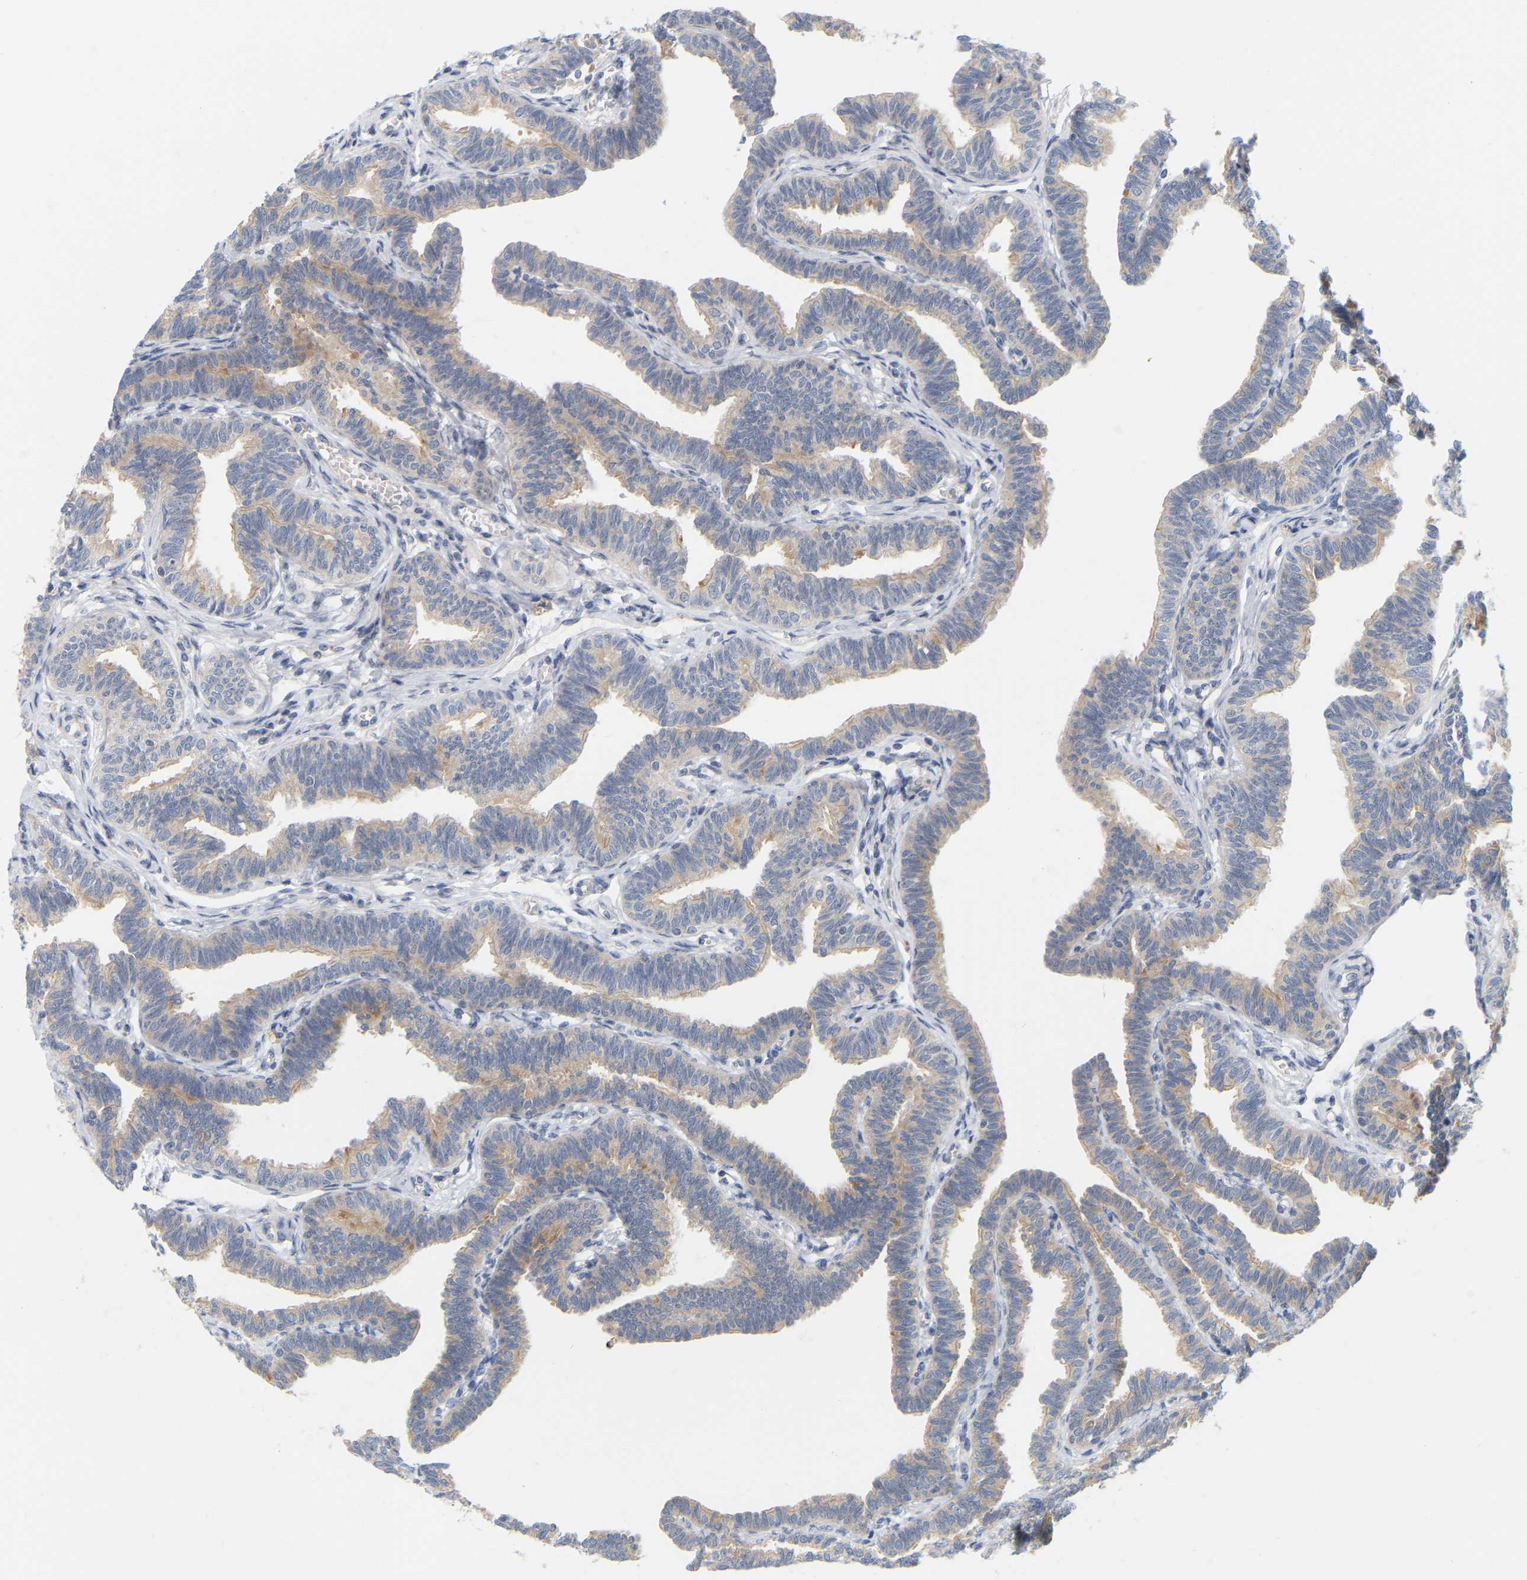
{"staining": {"intensity": "weak", "quantity": ">75%", "location": "cytoplasmic/membranous"}, "tissue": "fallopian tube", "cell_type": "Glandular cells", "image_type": "normal", "snomed": [{"axis": "morphology", "description": "Normal tissue, NOS"}, {"axis": "topography", "description": "Fallopian tube"}, {"axis": "topography", "description": "Ovary"}], "caption": "Immunohistochemical staining of benign human fallopian tube displays >75% levels of weak cytoplasmic/membranous protein expression in about >75% of glandular cells. The staining was performed using DAB to visualize the protein expression in brown, while the nuclei were stained in blue with hematoxylin (Magnification: 20x).", "gene": "MINDY4", "patient": {"sex": "female", "age": 23}}